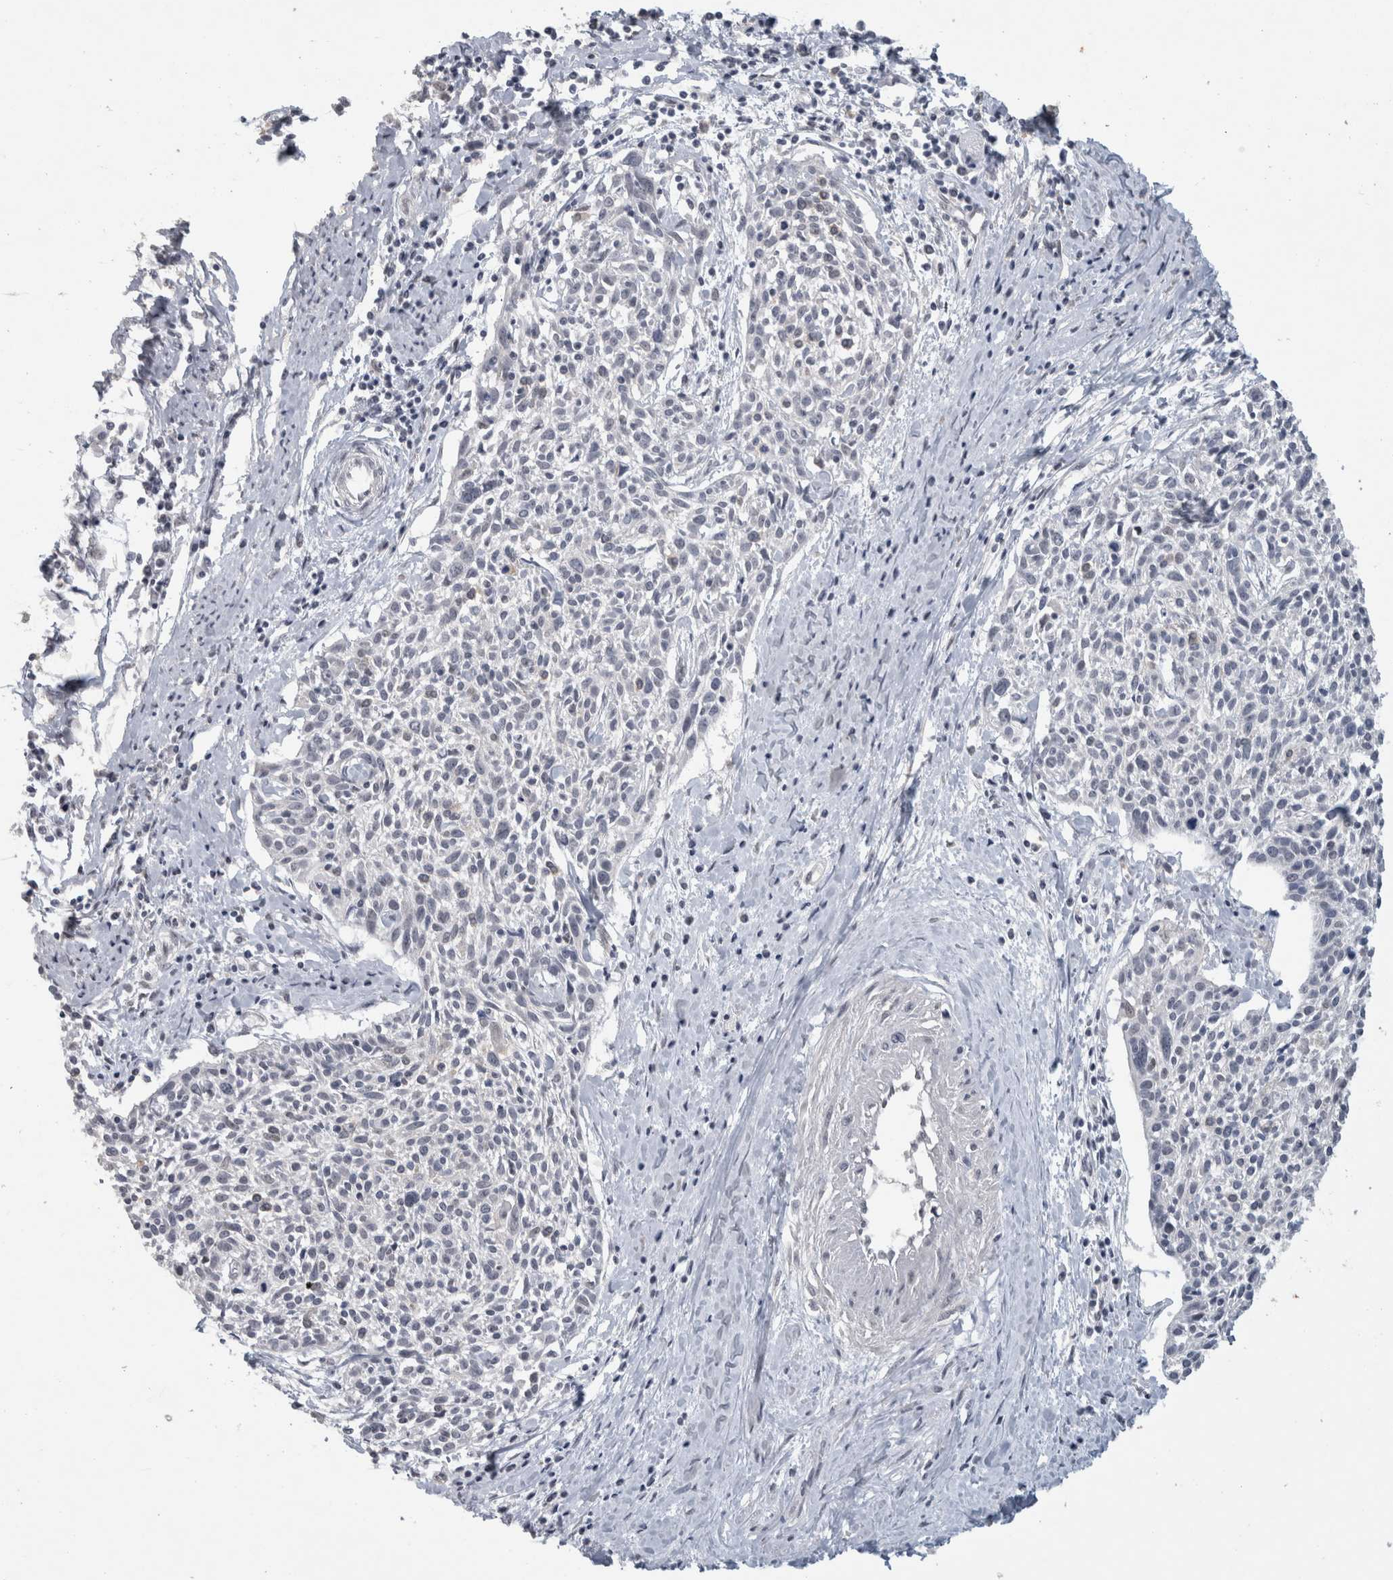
{"staining": {"intensity": "negative", "quantity": "none", "location": "none"}, "tissue": "cervical cancer", "cell_type": "Tumor cells", "image_type": "cancer", "snomed": [{"axis": "morphology", "description": "Squamous cell carcinoma, NOS"}, {"axis": "topography", "description": "Cervix"}], "caption": "This is an immunohistochemistry (IHC) histopathology image of human cervical squamous cell carcinoma. There is no staining in tumor cells.", "gene": "PRXL2A", "patient": {"sex": "female", "age": 51}}